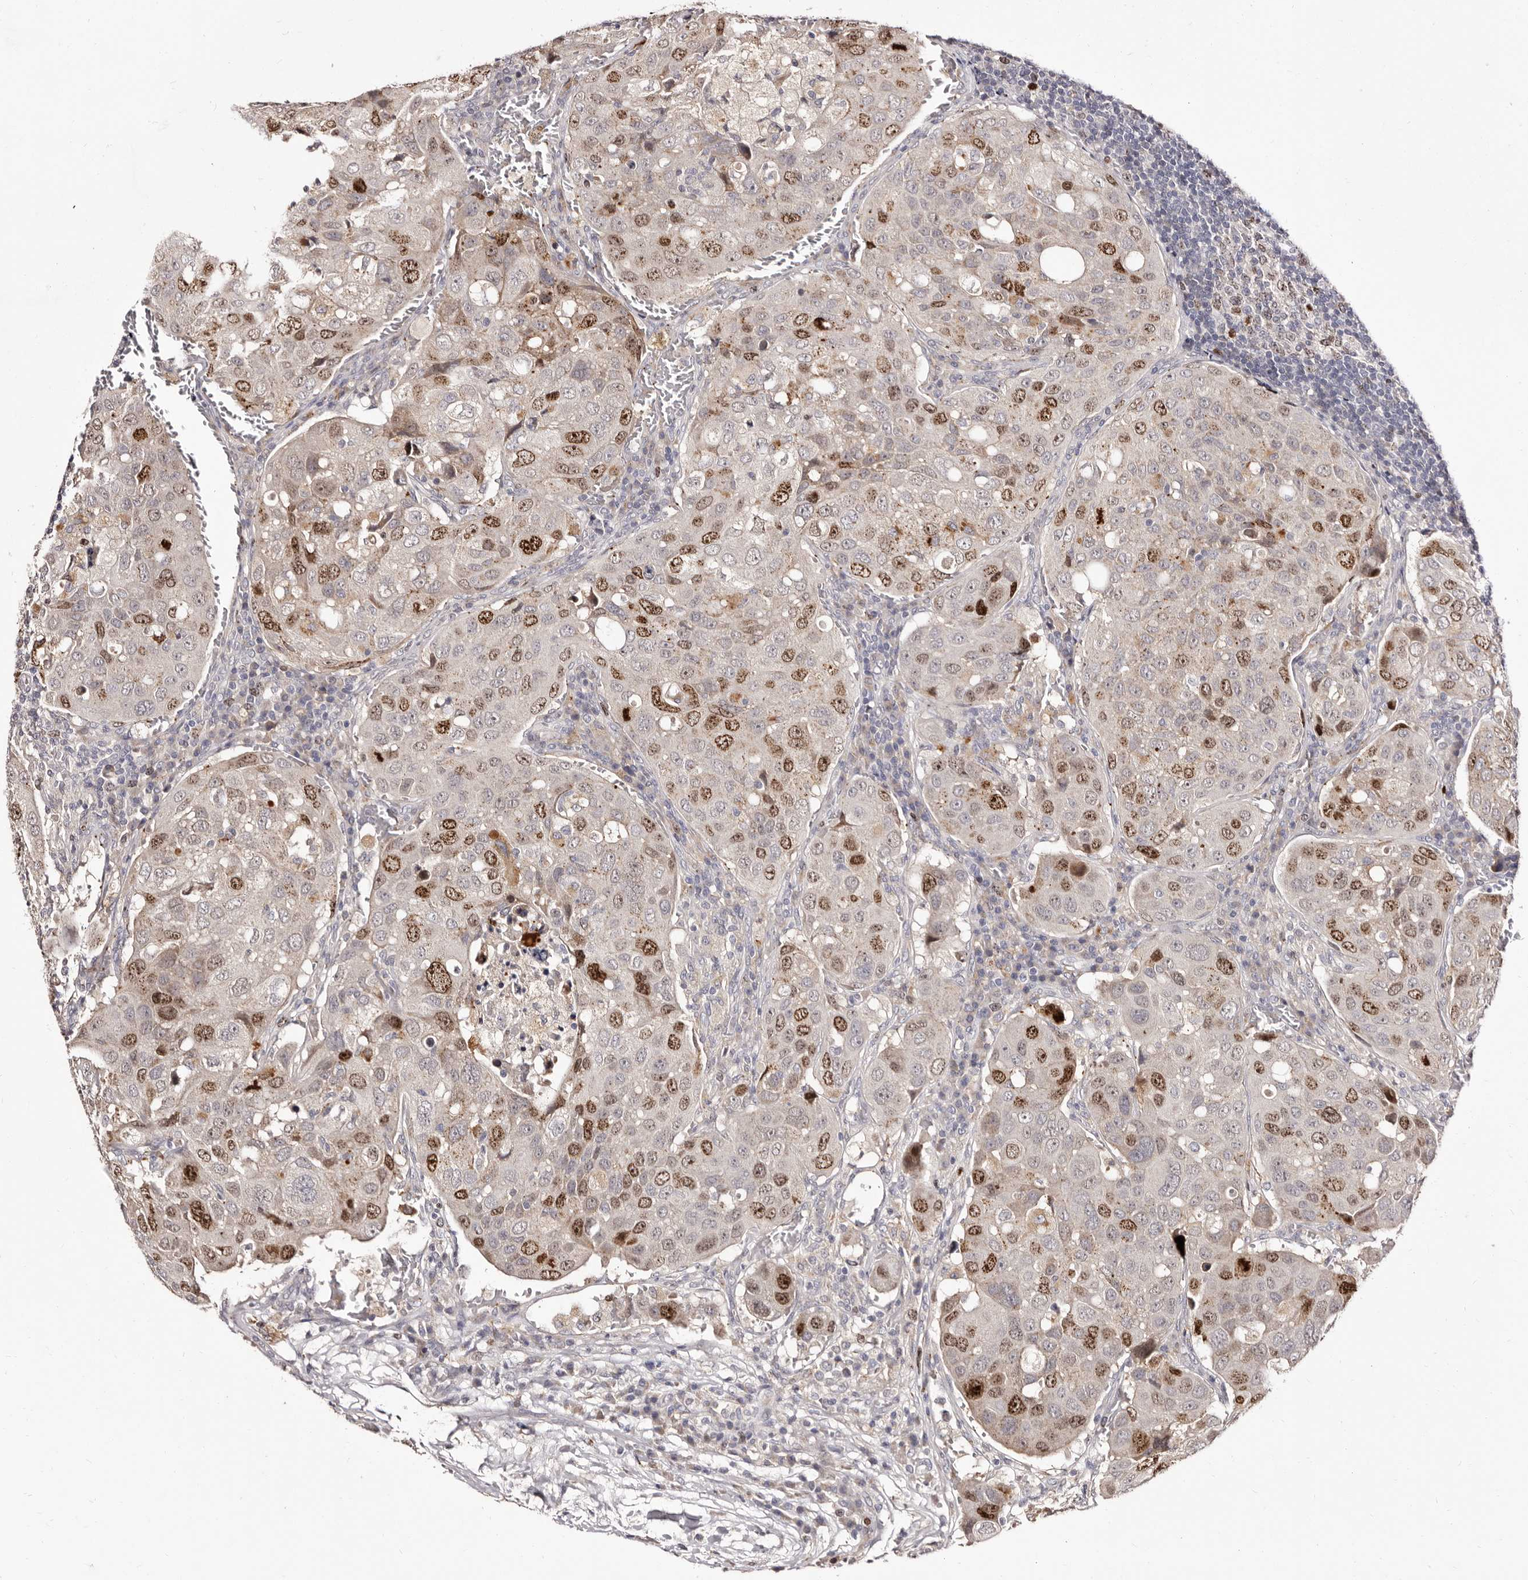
{"staining": {"intensity": "moderate", "quantity": "25%-75%", "location": "nuclear"}, "tissue": "urothelial cancer", "cell_type": "Tumor cells", "image_type": "cancer", "snomed": [{"axis": "morphology", "description": "Urothelial carcinoma, High grade"}, {"axis": "topography", "description": "Lymph node"}, {"axis": "topography", "description": "Urinary bladder"}], "caption": "Urothelial cancer stained with DAB immunohistochemistry demonstrates medium levels of moderate nuclear staining in about 25%-75% of tumor cells.", "gene": "CDCA8", "patient": {"sex": "male", "age": 51}}